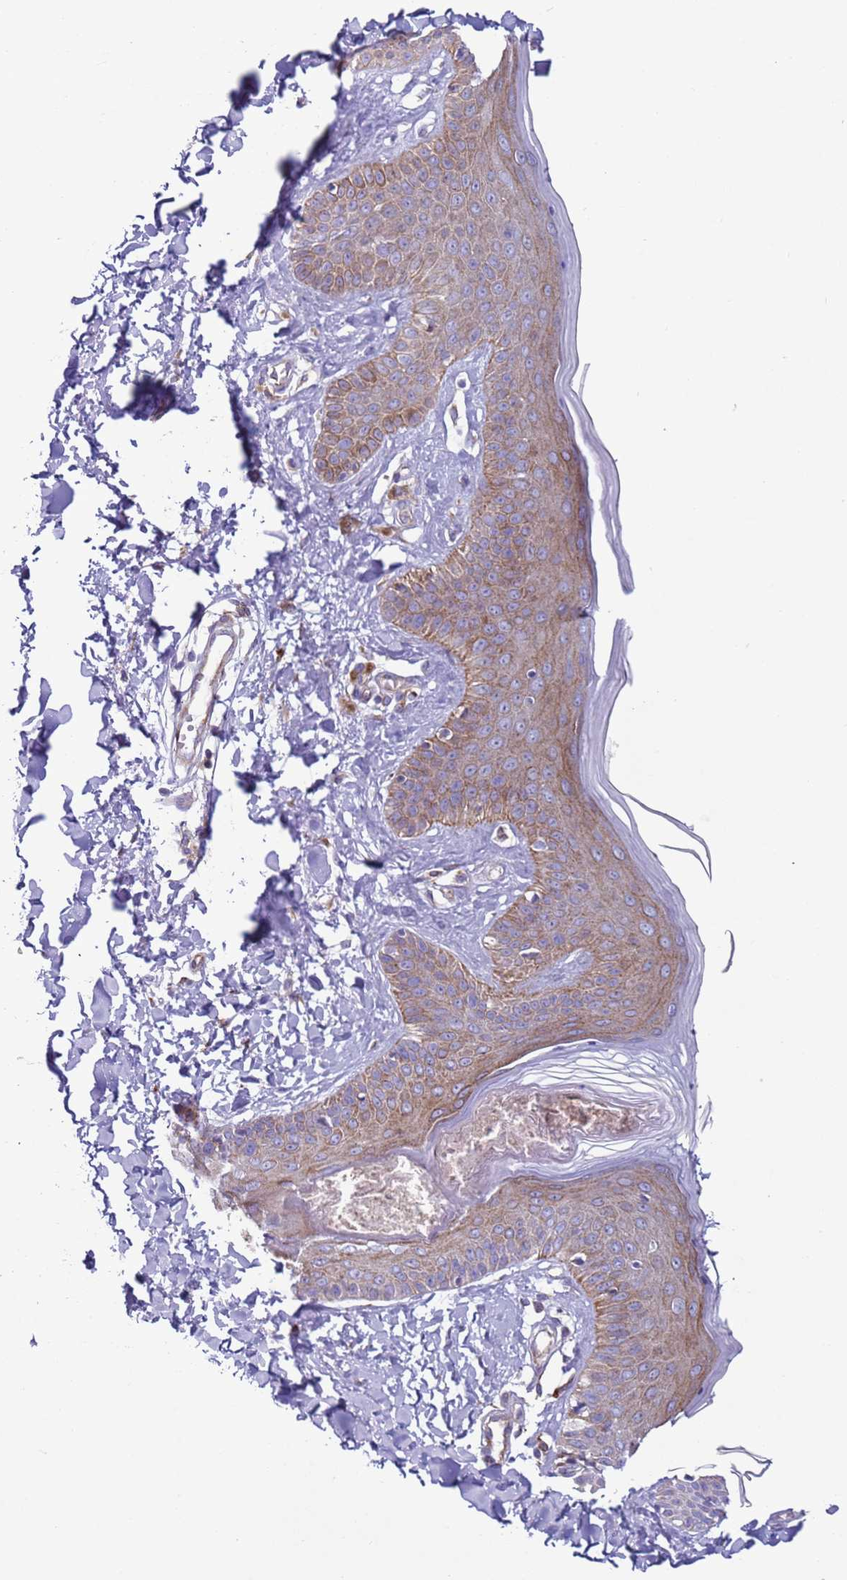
{"staining": {"intensity": "negative", "quantity": "none", "location": "none"}, "tissue": "skin", "cell_type": "Fibroblasts", "image_type": "normal", "snomed": [{"axis": "morphology", "description": "Normal tissue, NOS"}, {"axis": "topography", "description": "Skin"}], "caption": "This is a histopathology image of immunohistochemistry staining of unremarkable skin, which shows no positivity in fibroblasts. (DAB (3,3'-diaminobenzidine) immunohistochemistry, high magnification).", "gene": "HEATR1", "patient": {"sex": "male", "age": 52}}